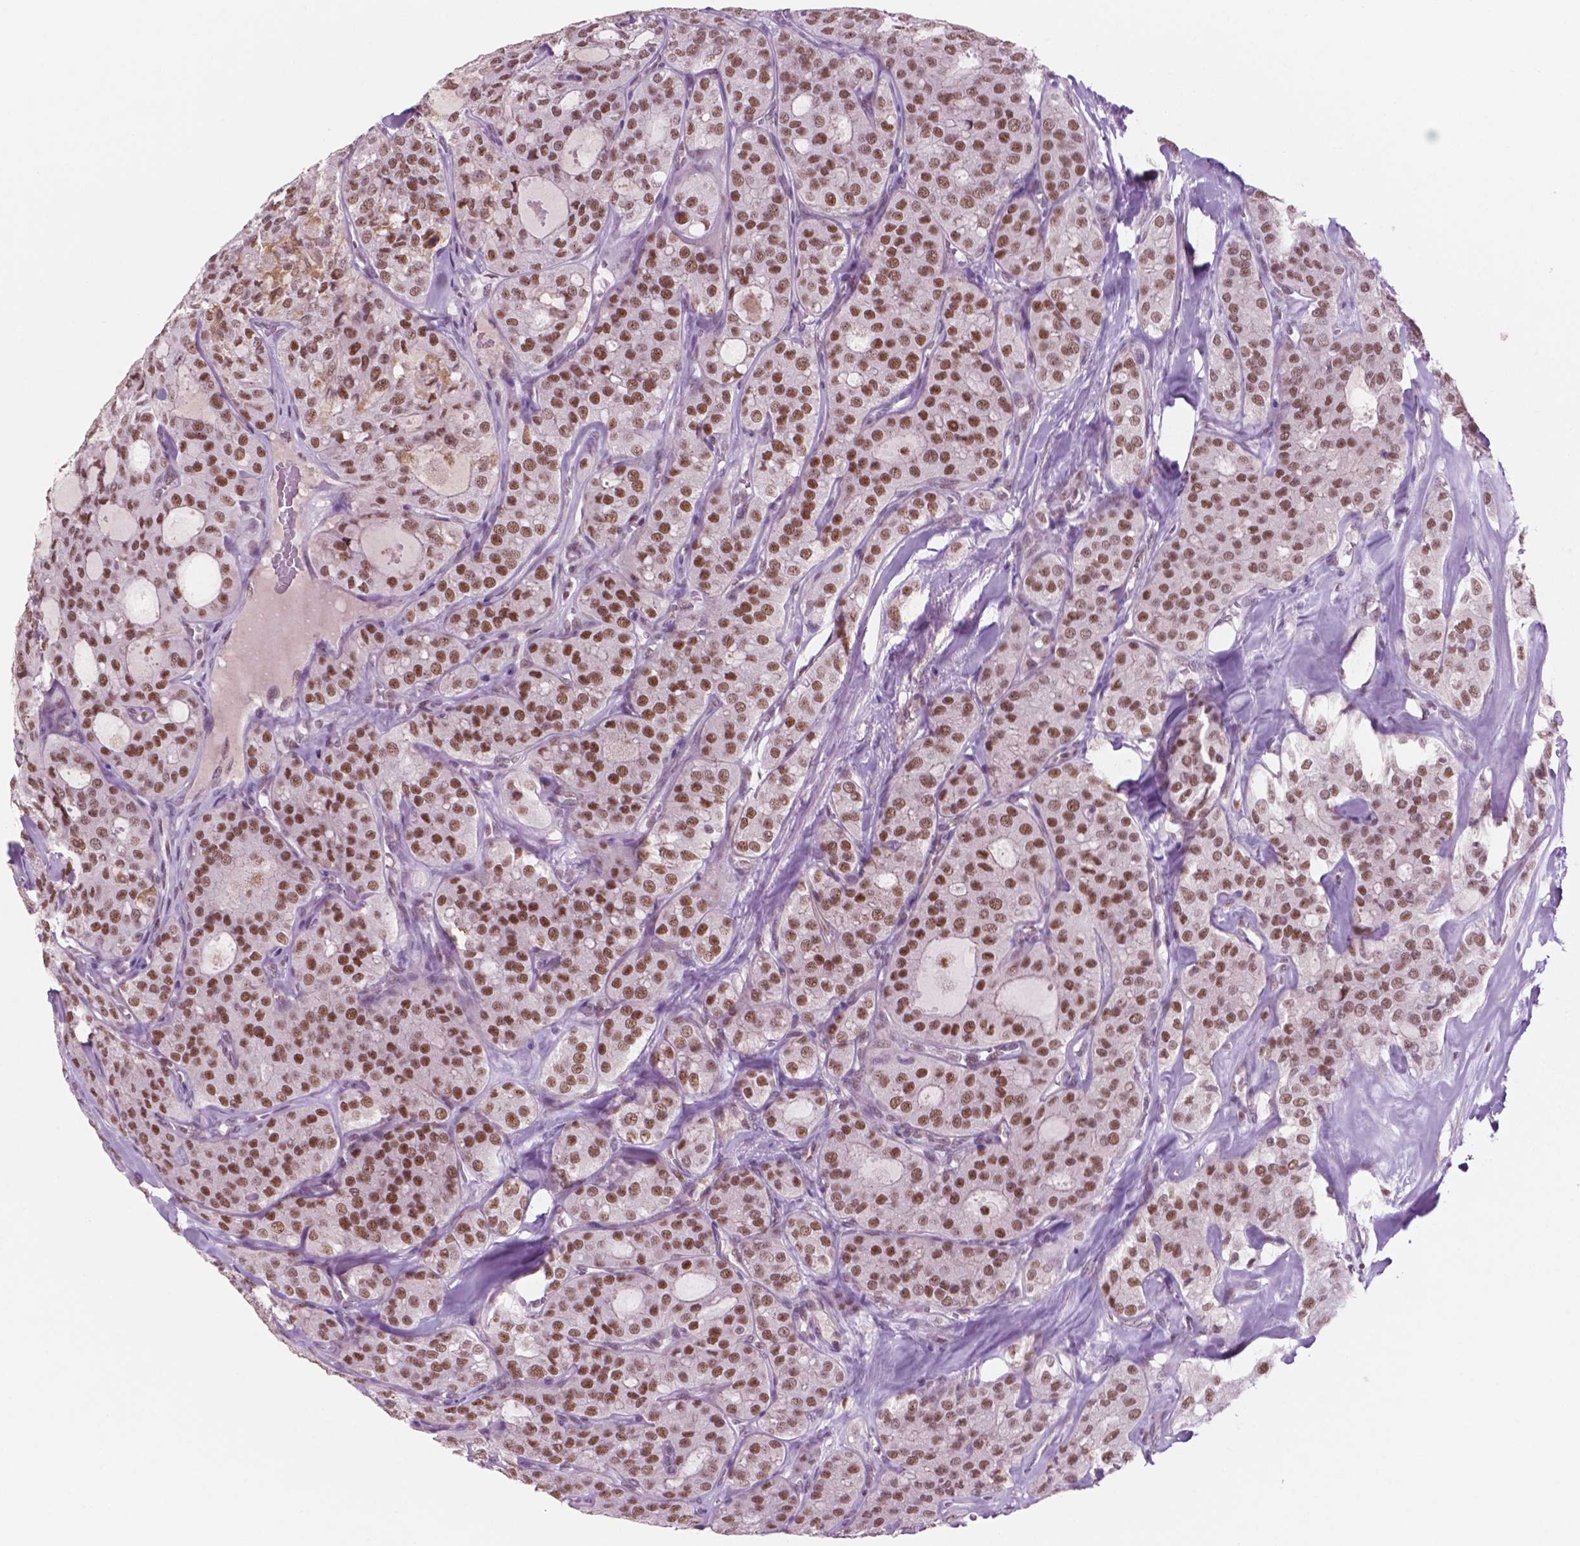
{"staining": {"intensity": "moderate", "quantity": ">75%", "location": "nuclear"}, "tissue": "thyroid cancer", "cell_type": "Tumor cells", "image_type": "cancer", "snomed": [{"axis": "morphology", "description": "Follicular adenoma carcinoma, NOS"}, {"axis": "topography", "description": "Thyroid gland"}], "caption": "The histopathology image demonstrates a brown stain indicating the presence of a protein in the nuclear of tumor cells in thyroid cancer (follicular adenoma carcinoma).", "gene": "CTR9", "patient": {"sex": "male", "age": 75}}